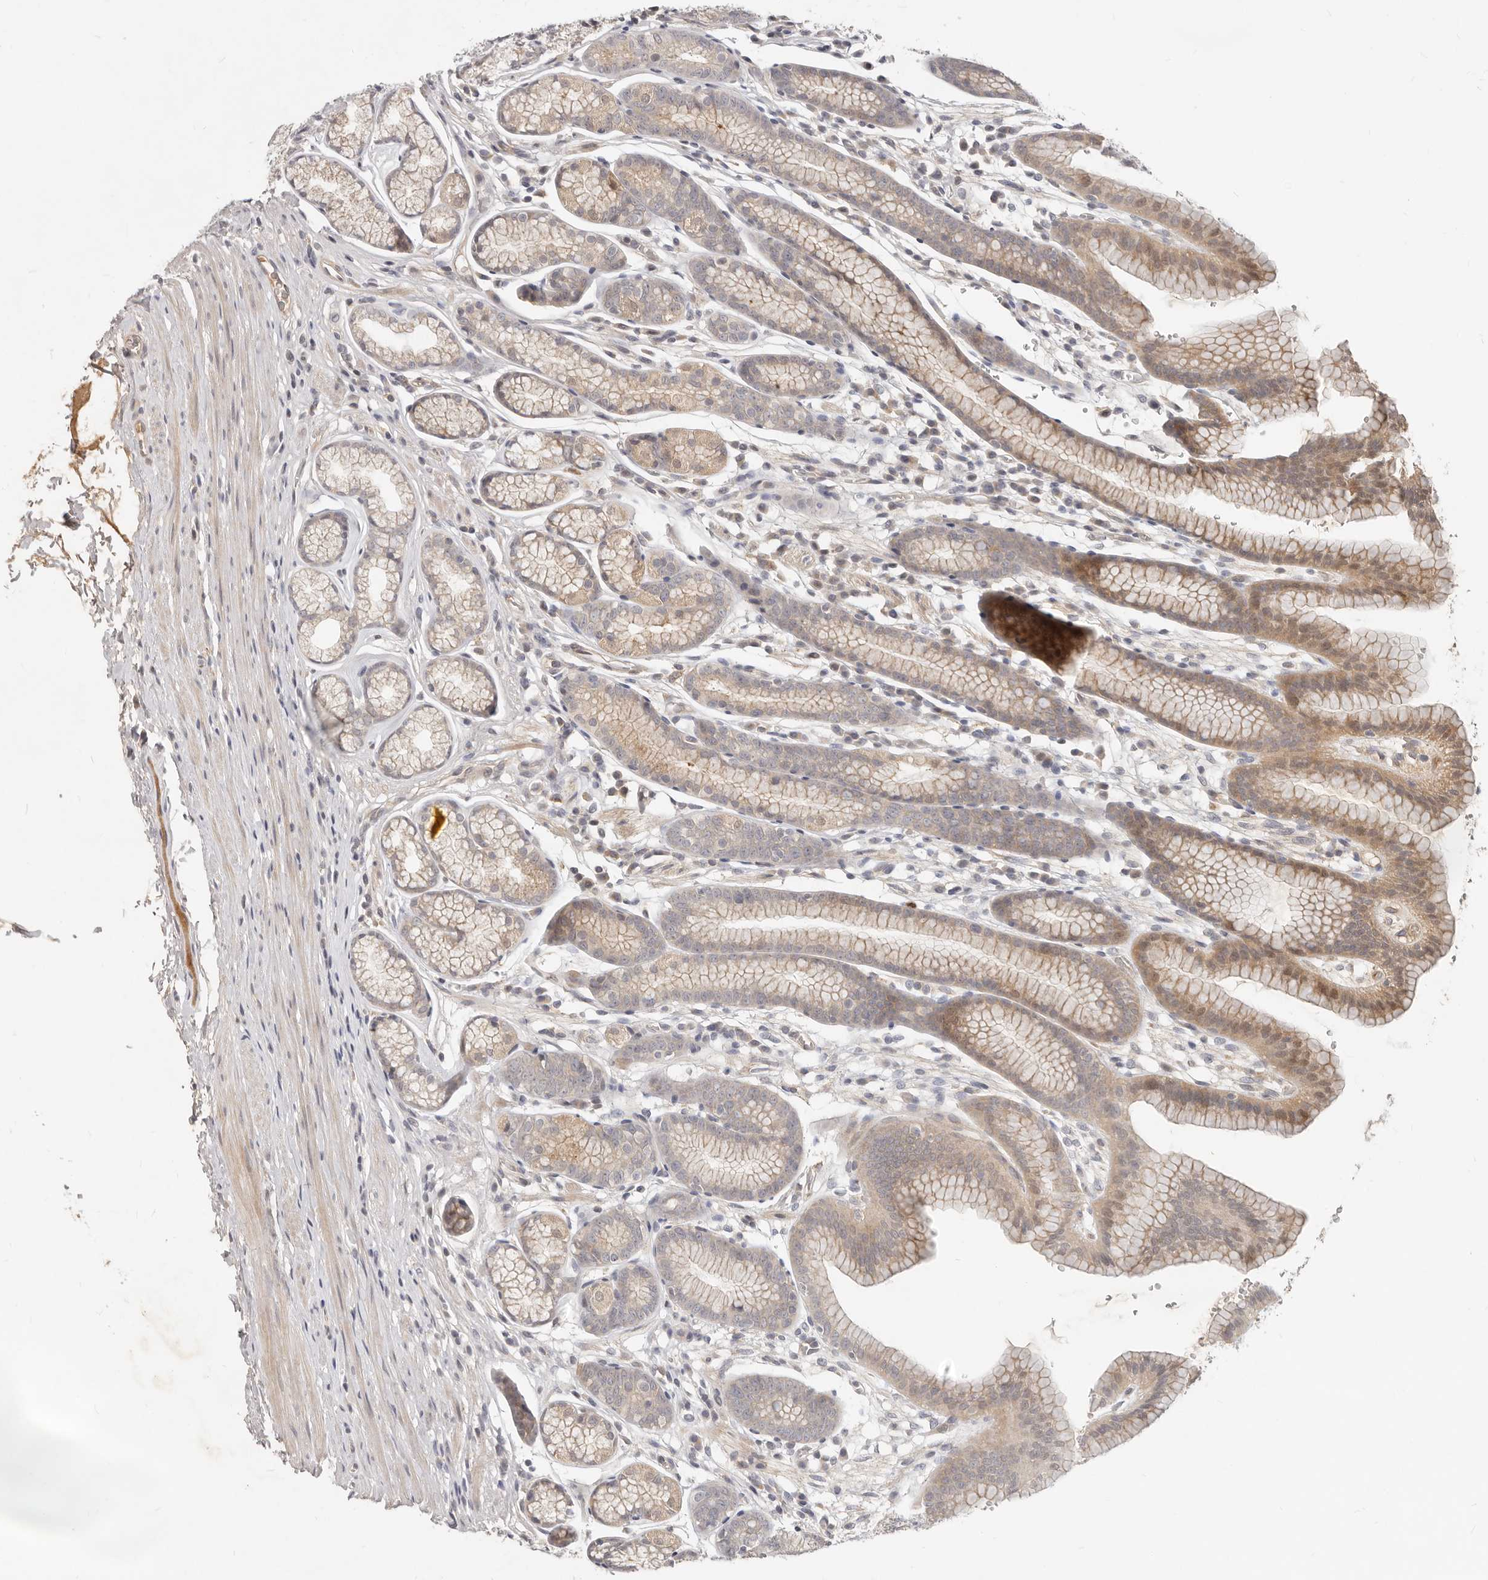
{"staining": {"intensity": "weak", "quantity": "25%-75%", "location": "cytoplasmic/membranous"}, "tissue": "stomach", "cell_type": "Glandular cells", "image_type": "normal", "snomed": [{"axis": "morphology", "description": "Normal tissue, NOS"}, {"axis": "topography", "description": "Stomach"}], "caption": "Immunohistochemistry (IHC) (DAB (3,3'-diaminobenzidine)) staining of normal stomach demonstrates weak cytoplasmic/membranous protein staining in about 25%-75% of glandular cells. Using DAB (3,3'-diaminobenzidine) (brown) and hematoxylin (blue) stains, captured at high magnification using brightfield microscopy.", "gene": "USP49", "patient": {"sex": "male", "age": 42}}